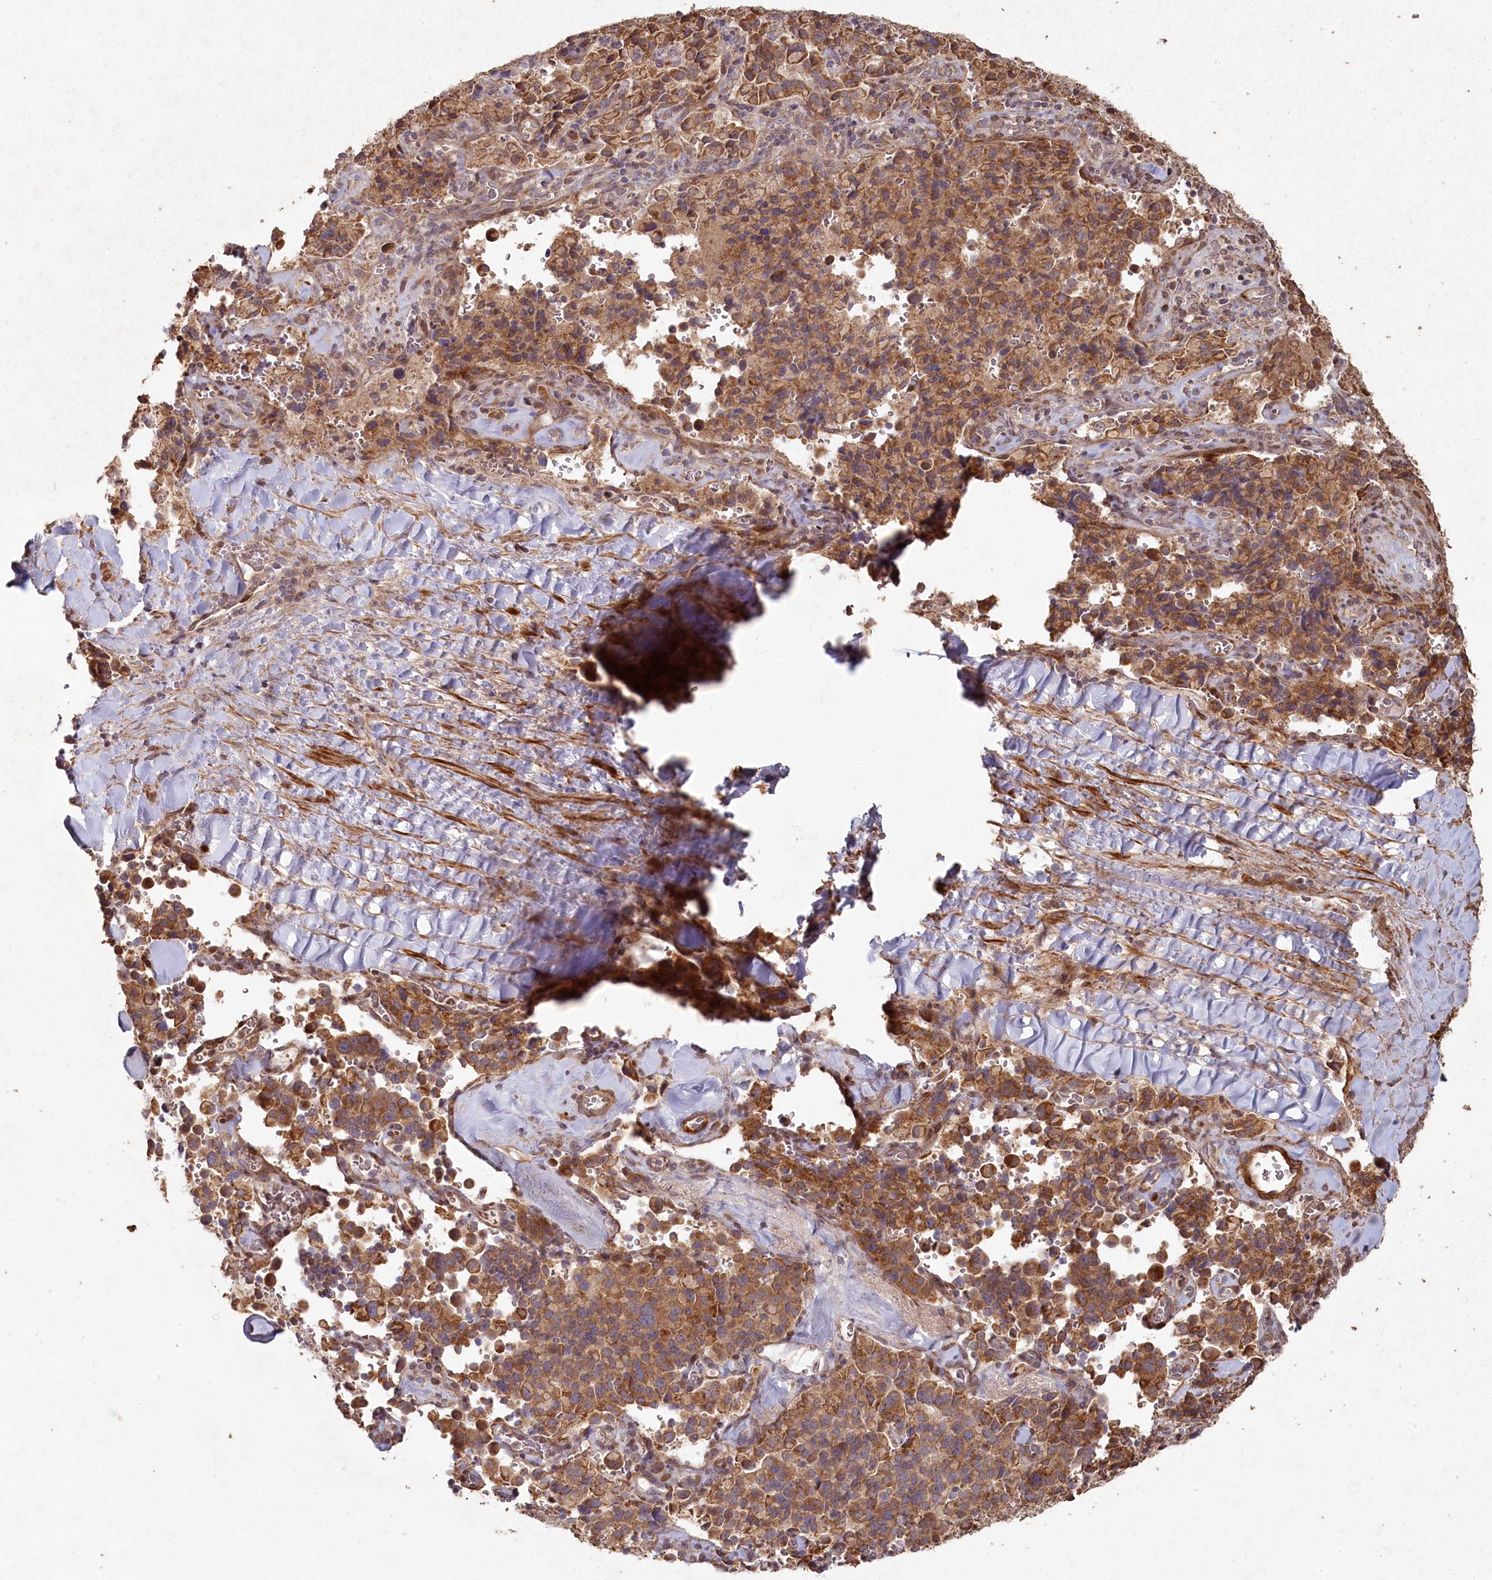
{"staining": {"intensity": "moderate", "quantity": ">75%", "location": "cytoplasmic/membranous"}, "tissue": "pancreatic cancer", "cell_type": "Tumor cells", "image_type": "cancer", "snomed": [{"axis": "morphology", "description": "Adenocarcinoma, NOS"}, {"axis": "topography", "description": "Pancreas"}], "caption": "Brown immunohistochemical staining in pancreatic cancer (adenocarcinoma) displays moderate cytoplasmic/membranous expression in about >75% of tumor cells.", "gene": "HAL", "patient": {"sex": "male", "age": 65}}